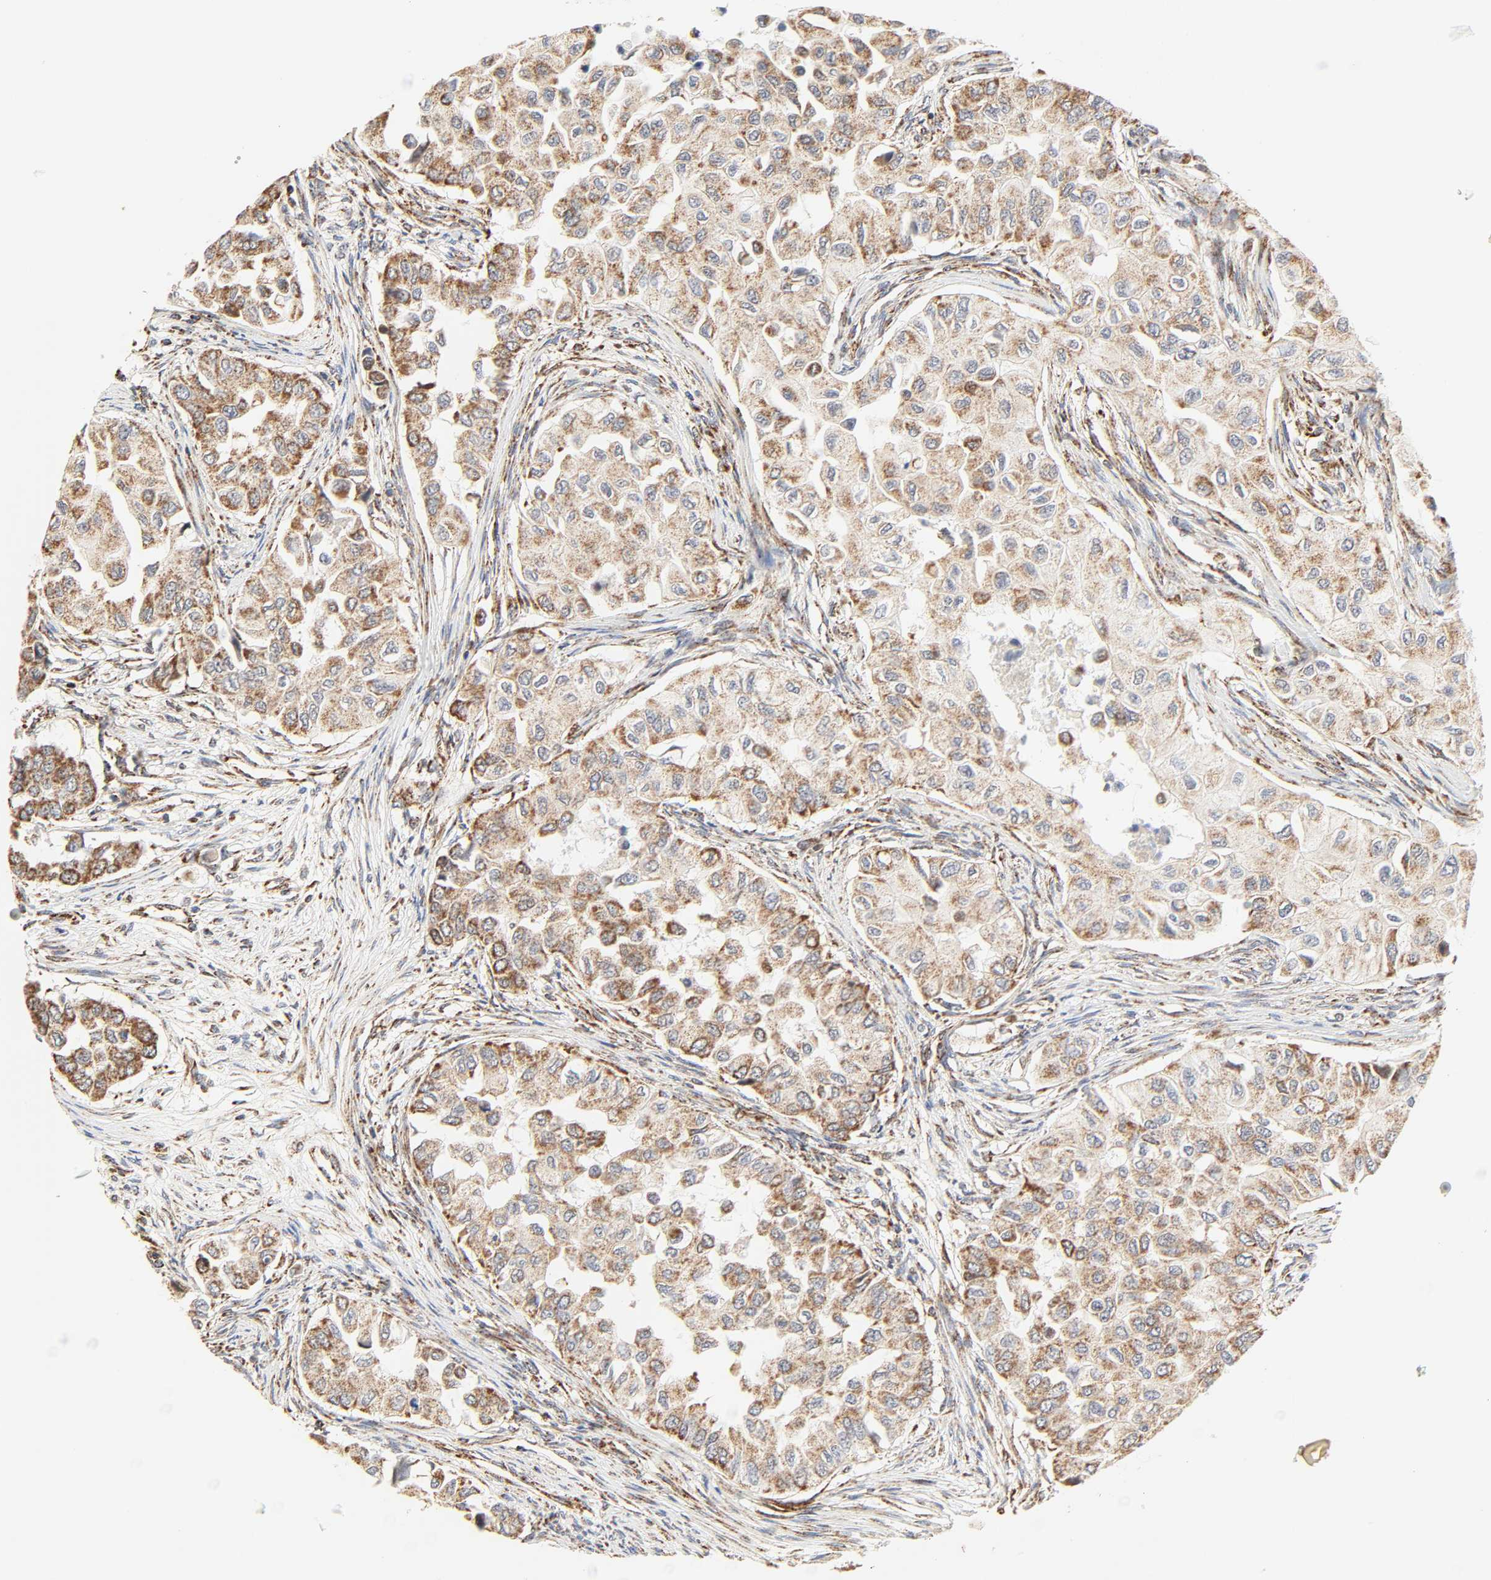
{"staining": {"intensity": "moderate", "quantity": ">75%", "location": "cytoplasmic/membranous"}, "tissue": "breast cancer", "cell_type": "Tumor cells", "image_type": "cancer", "snomed": [{"axis": "morphology", "description": "Normal tissue, NOS"}, {"axis": "morphology", "description": "Duct carcinoma"}, {"axis": "topography", "description": "Breast"}], "caption": "Tumor cells demonstrate medium levels of moderate cytoplasmic/membranous staining in about >75% of cells in breast cancer (invasive ductal carcinoma).", "gene": "ZMAT5", "patient": {"sex": "female", "age": 49}}